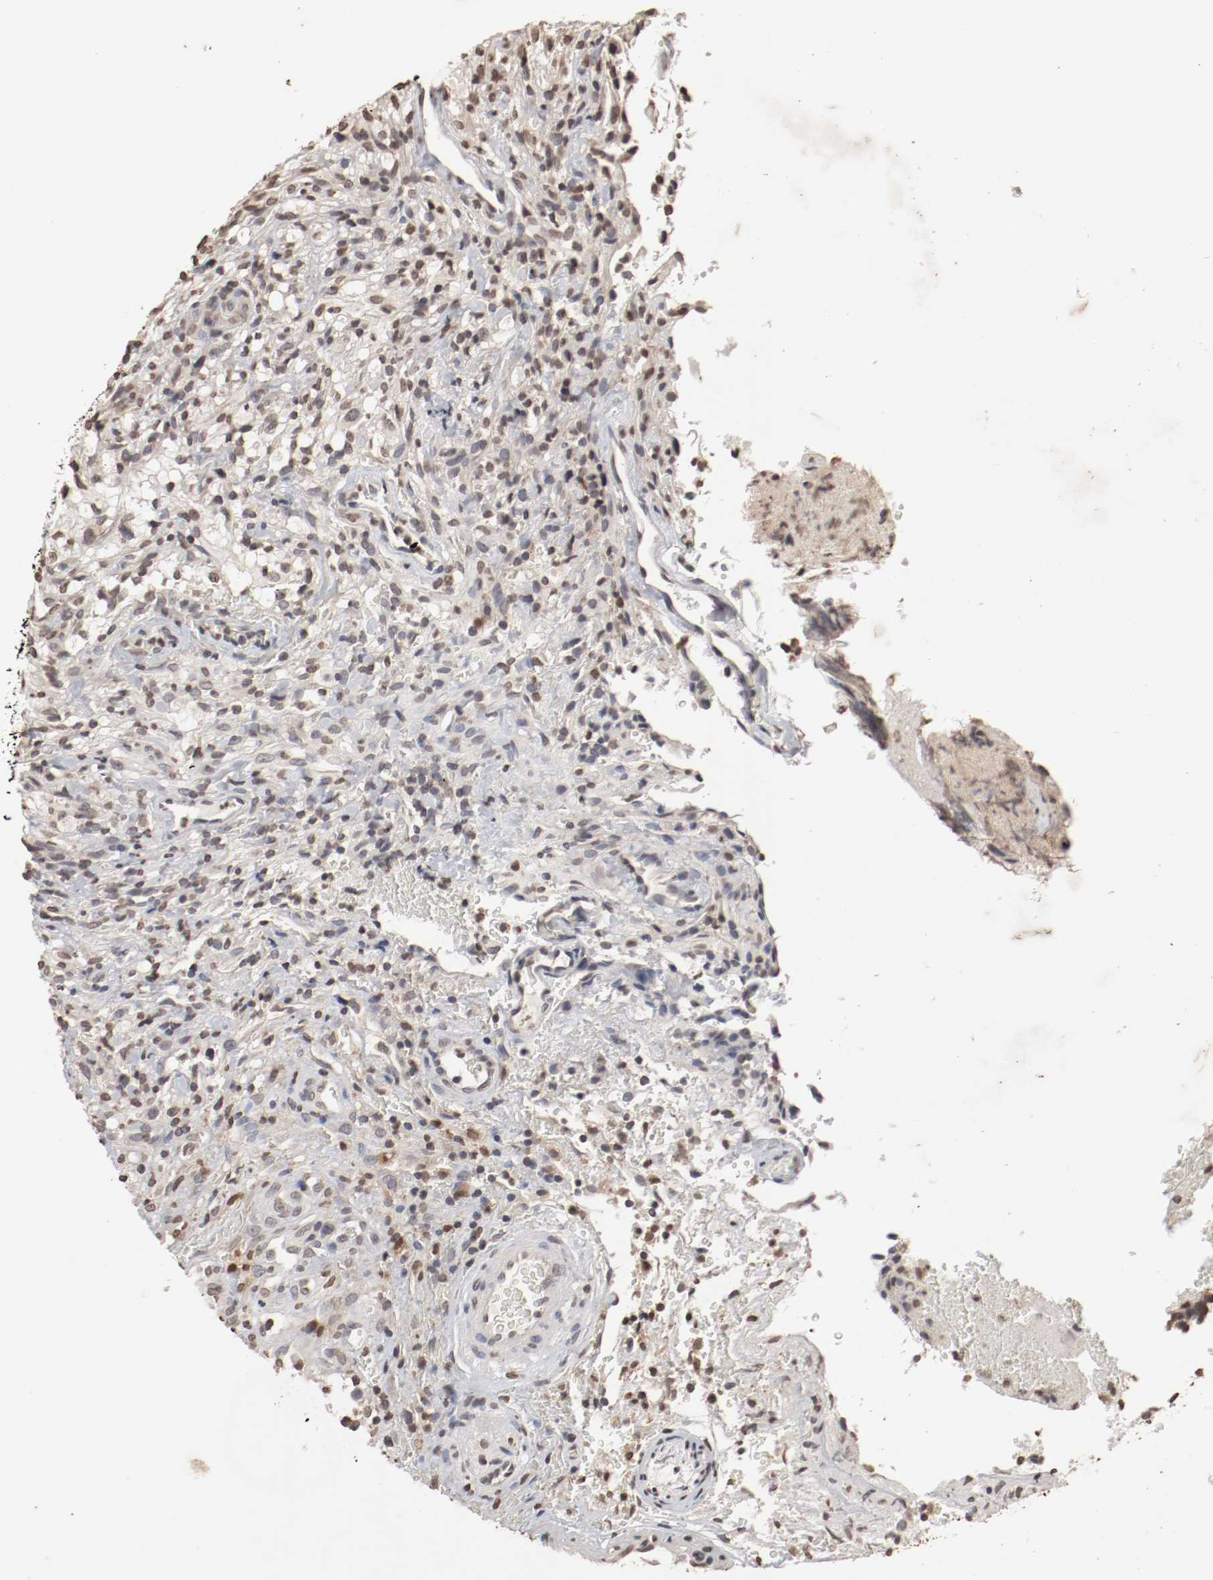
{"staining": {"intensity": "weak", "quantity": "25%-75%", "location": "cytoplasmic/membranous,nuclear"}, "tissue": "glioma", "cell_type": "Tumor cells", "image_type": "cancer", "snomed": [{"axis": "morphology", "description": "Normal tissue, NOS"}, {"axis": "morphology", "description": "Glioma, malignant, High grade"}, {"axis": "topography", "description": "Cerebral cortex"}], "caption": "About 25%-75% of tumor cells in glioma reveal weak cytoplasmic/membranous and nuclear protein staining as visualized by brown immunohistochemical staining.", "gene": "WASL", "patient": {"sex": "male", "age": 75}}